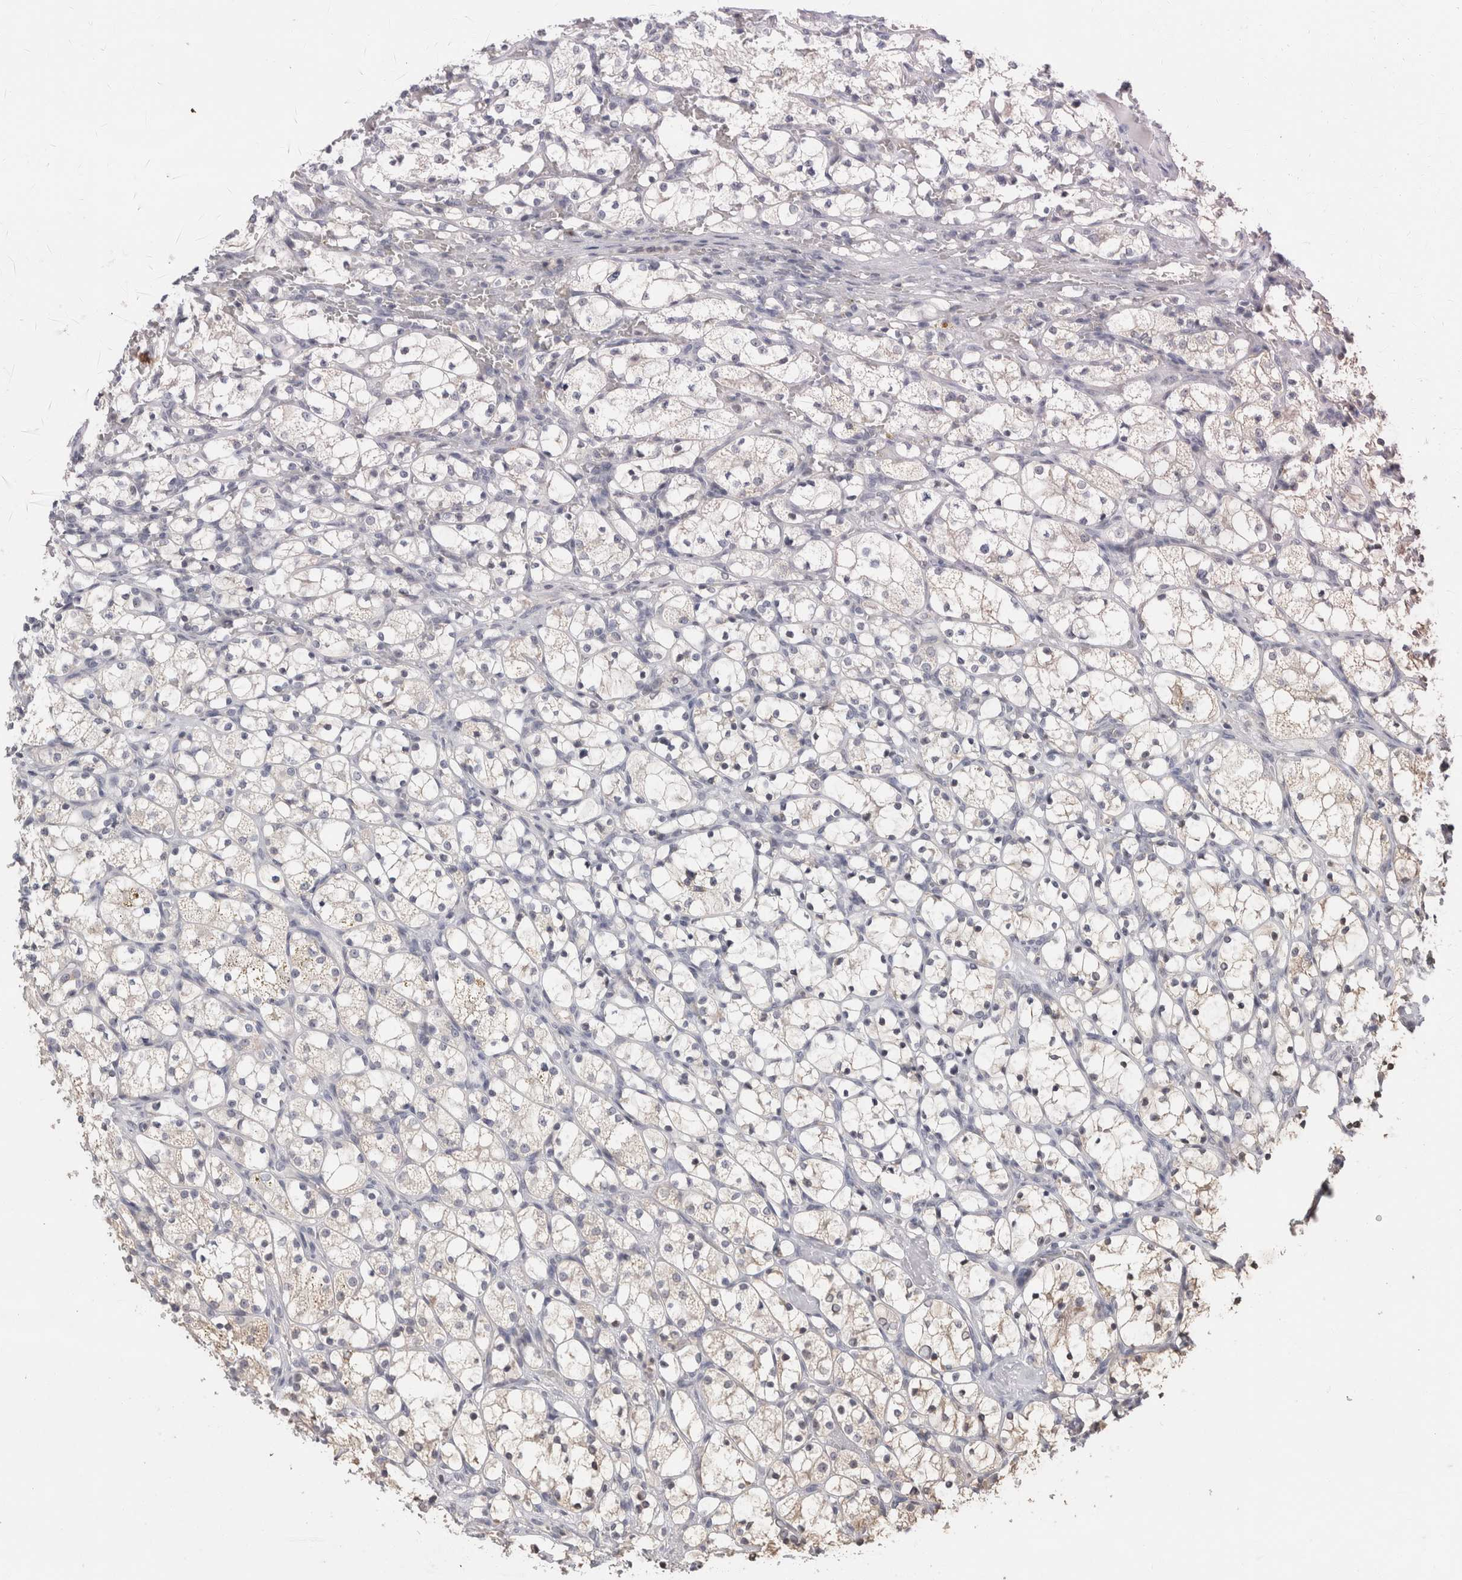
{"staining": {"intensity": "negative", "quantity": "none", "location": "none"}, "tissue": "renal cancer", "cell_type": "Tumor cells", "image_type": "cancer", "snomed": [{"axis": "morphology", "description": "Adenocarcinoma, NOS"}, {"axis": "topography", "description": "Kidney"}], "caption": "A photomicrograph of adenocarcinoma (renal) stained for a protein exhibits no brown staining in tumor cells.", "gene": "CRAT", "patient": {"sex": "female", "age": 69}}